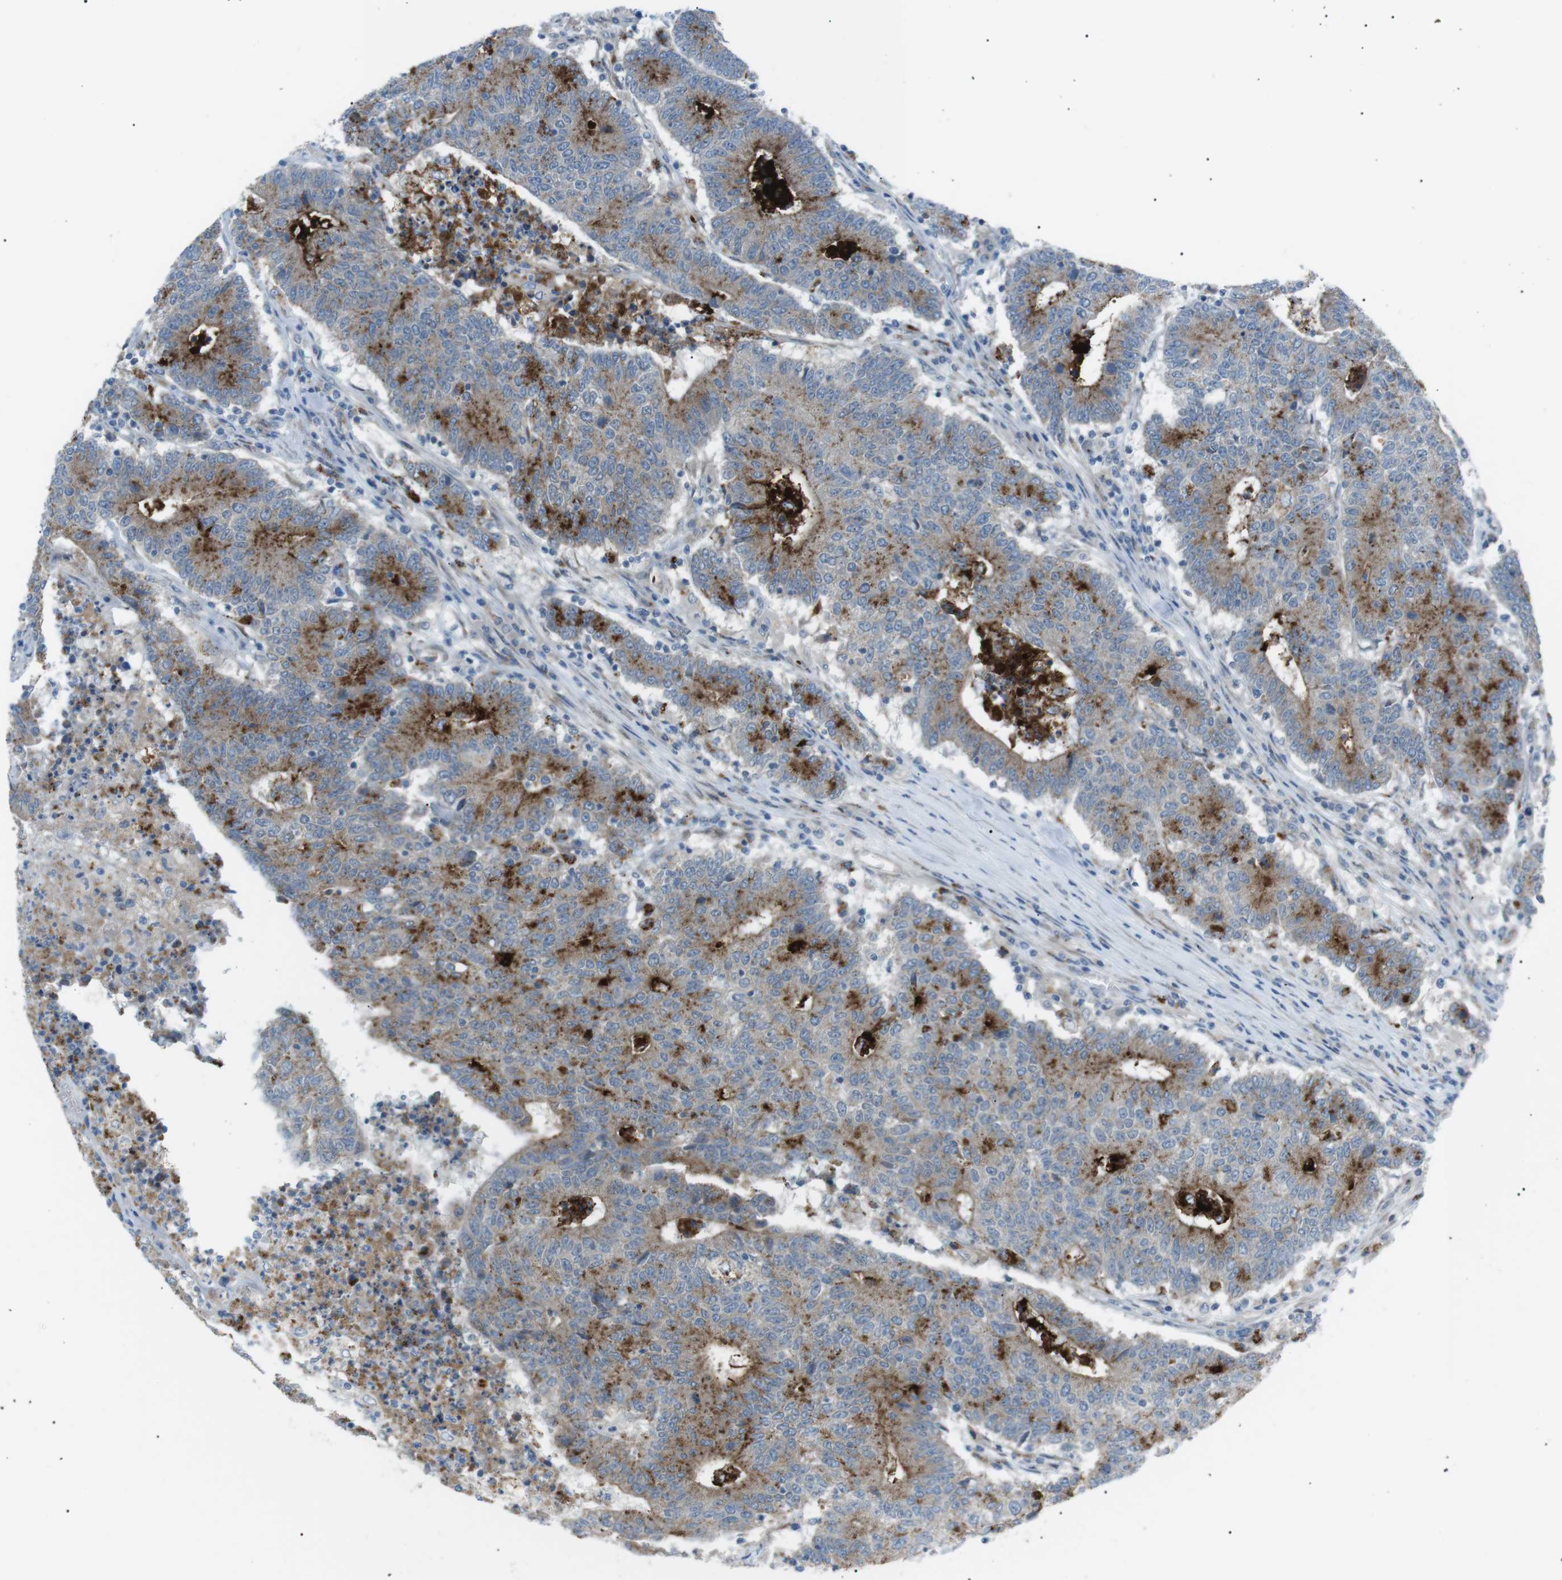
{"staining": {"intensity": "moderate", "quantity": "25%-75%", "location": "cytoplasmic/membranous"}, "tissue": "colorectal cancer", "cell_type": "Tumor cells", "image_type": "cancer", "snomed": [{"axis": "morphology", "description": "Normal tissue, NOS"}, {"axis": "morphology", "description": "Adenocarcinoma, NOS"}, {"axis": "topography", "description": "Colon"}], "caption": "A medium amount of moderate cytoplasmic/membranous staining is seen in approximately 25%-75% of tumor cells in adenocarcinoma (colorectal) tissue.", "gene": "B4GALNT2", "patient": {"sex": "female", "age": 75}}